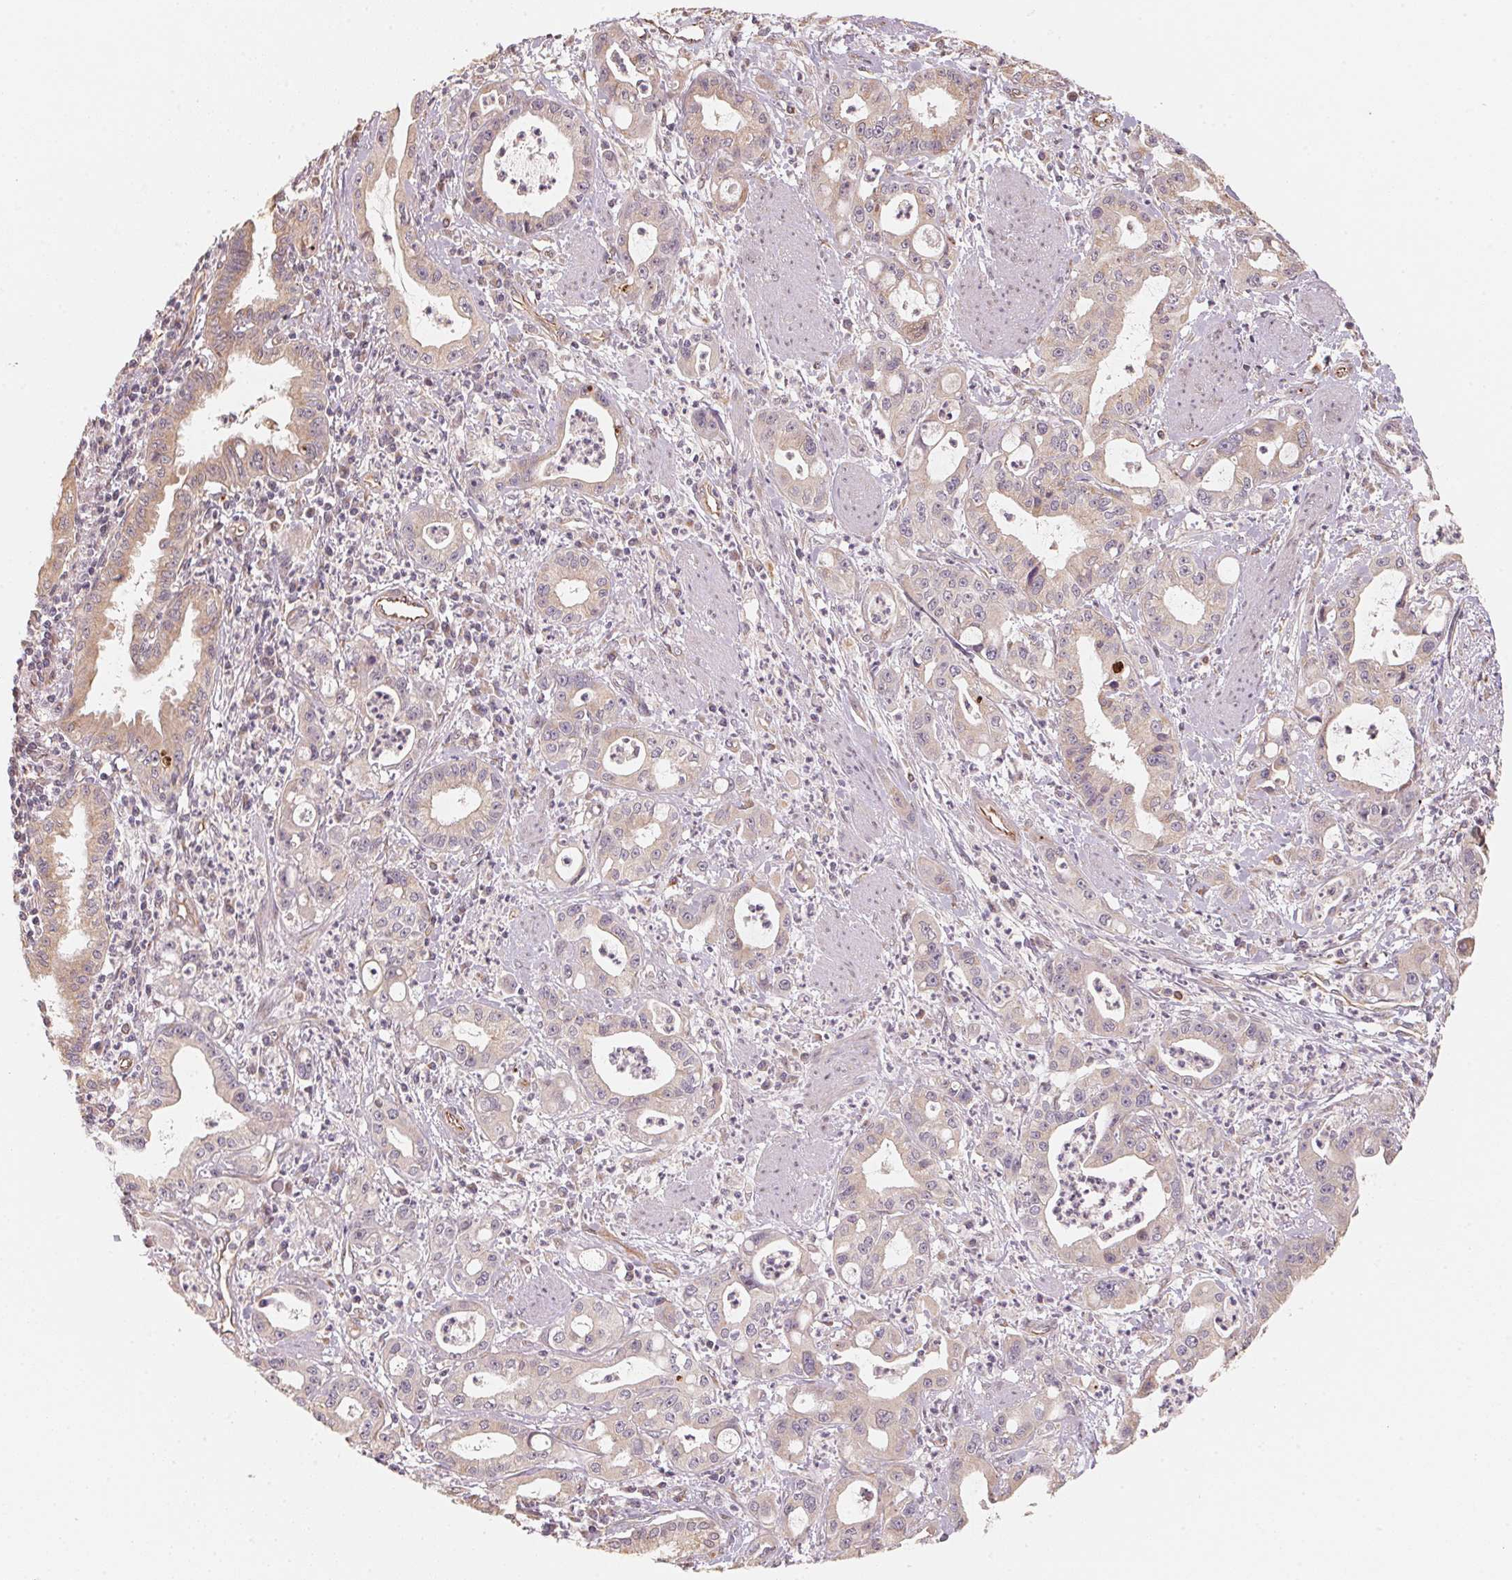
{"staining": {"intensity": "weak", "quantity": "<25%", "location": "cytoplasmic/membranous"}, "tissue": "pancreatic cancer", "cell_type": "Tumor cells", "image_type": "cancer", "snomed": [{"axis": "morphology", "description": "Adenocarcinoma, NOS"}, {"axis": "topography", "description": "Pancreas"}], "caption": "The photomicrograph reveals no significant staining in tumor cells of pancreatic cancer (adenocarcinoma). Nuclei are stained in blue.", "gene": "TSPAN12", "patient": {"sex": "male", "age": 72}}